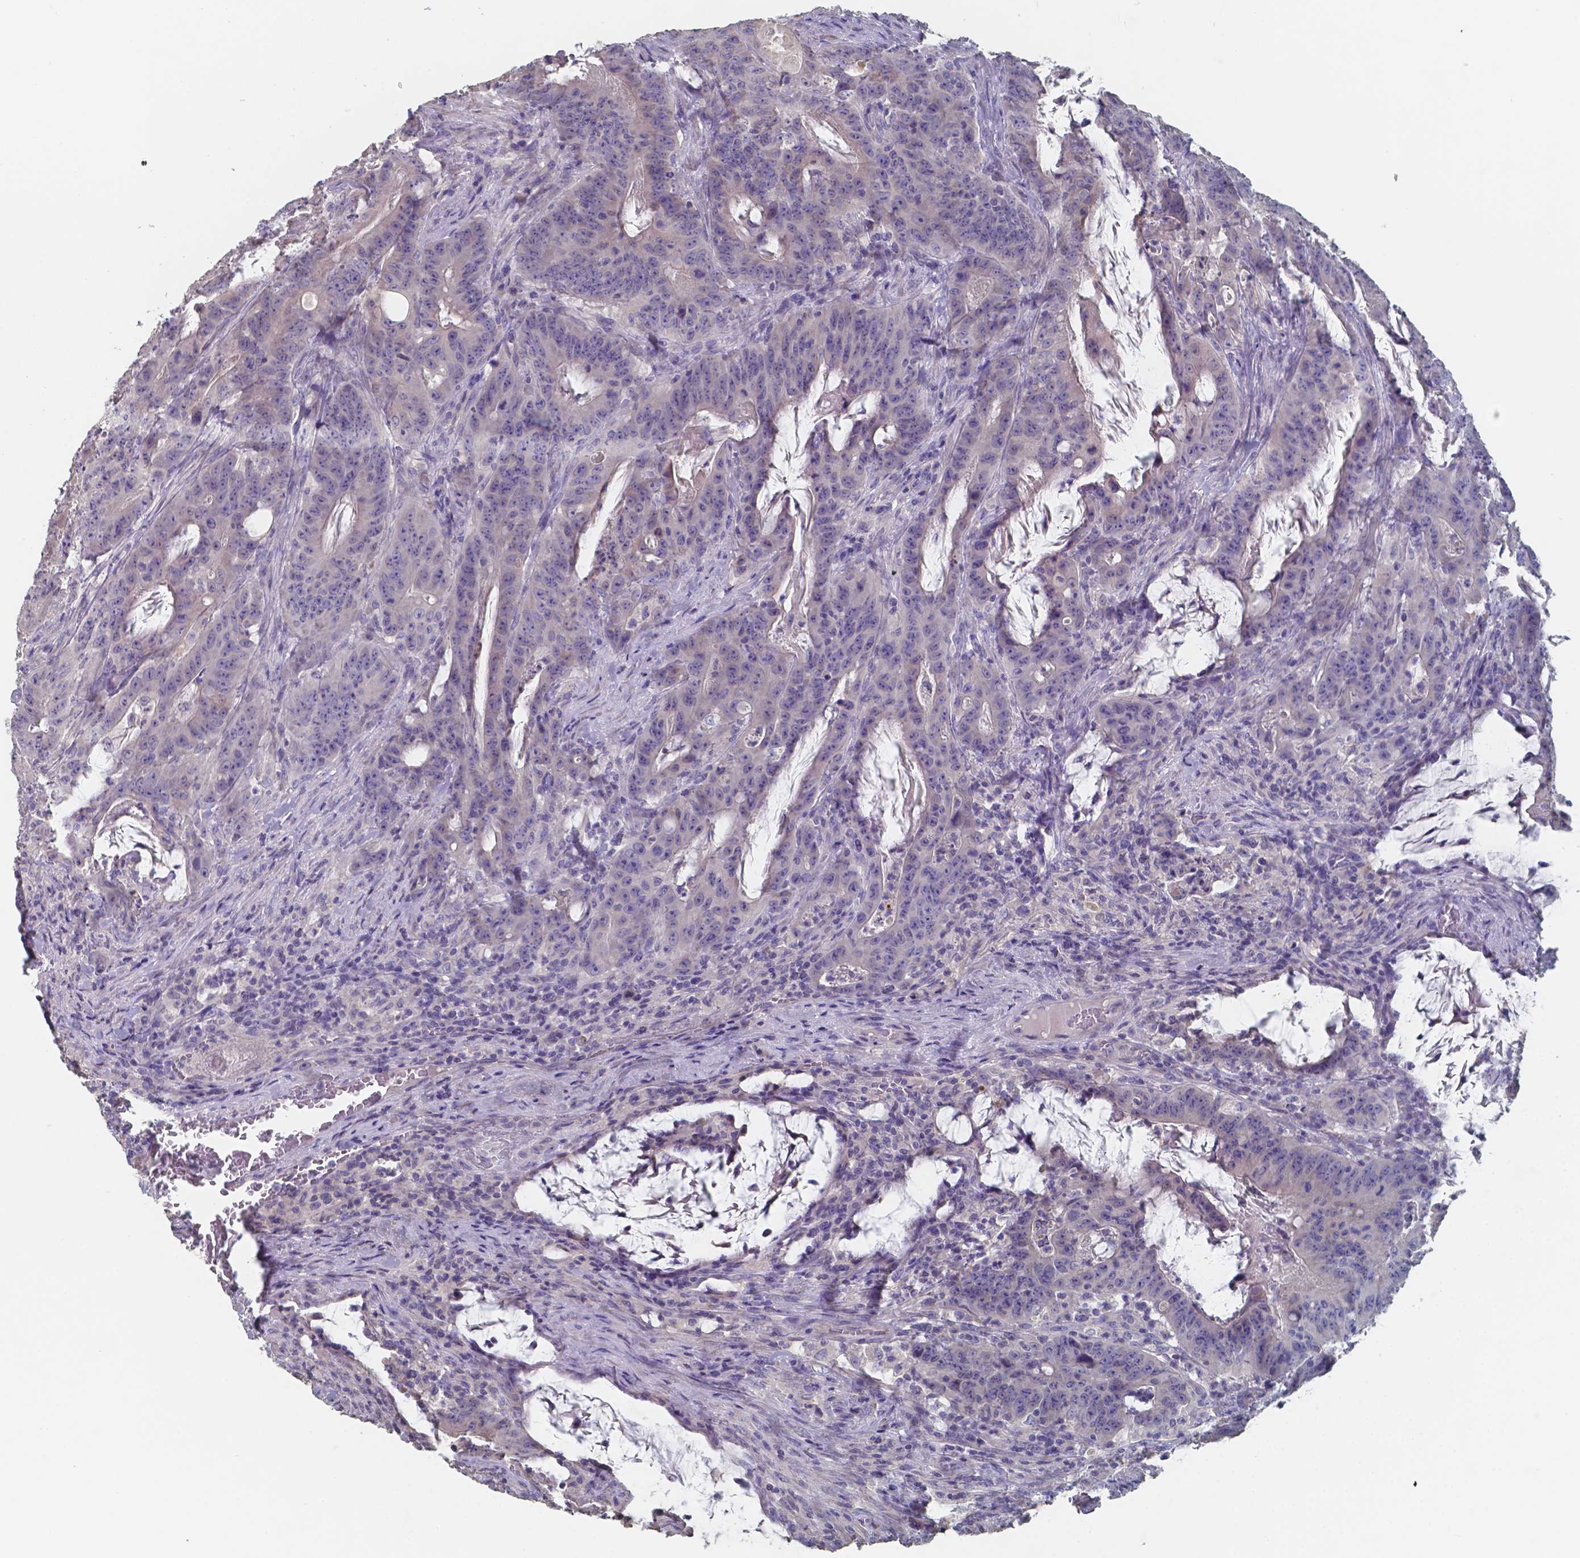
{"staining": {"intensity": "negative", "quantity": "none", "location": "none"}, "tissue": "colorectal cancer", "cell_type": "Tumor cells", "image_type": "cancer", "snomed": [{"axis": "morphology", "description": "Adenocarcinoma, NOS"}, {"axis": "topography", "description": "Colon"}], "caption": "A photomicrograph of human adenocarcinoma (colorectal) is negative for staining in tumor cells.", "gene": "FOXJ1", "patient": {"sex": "male", "age": 33}}